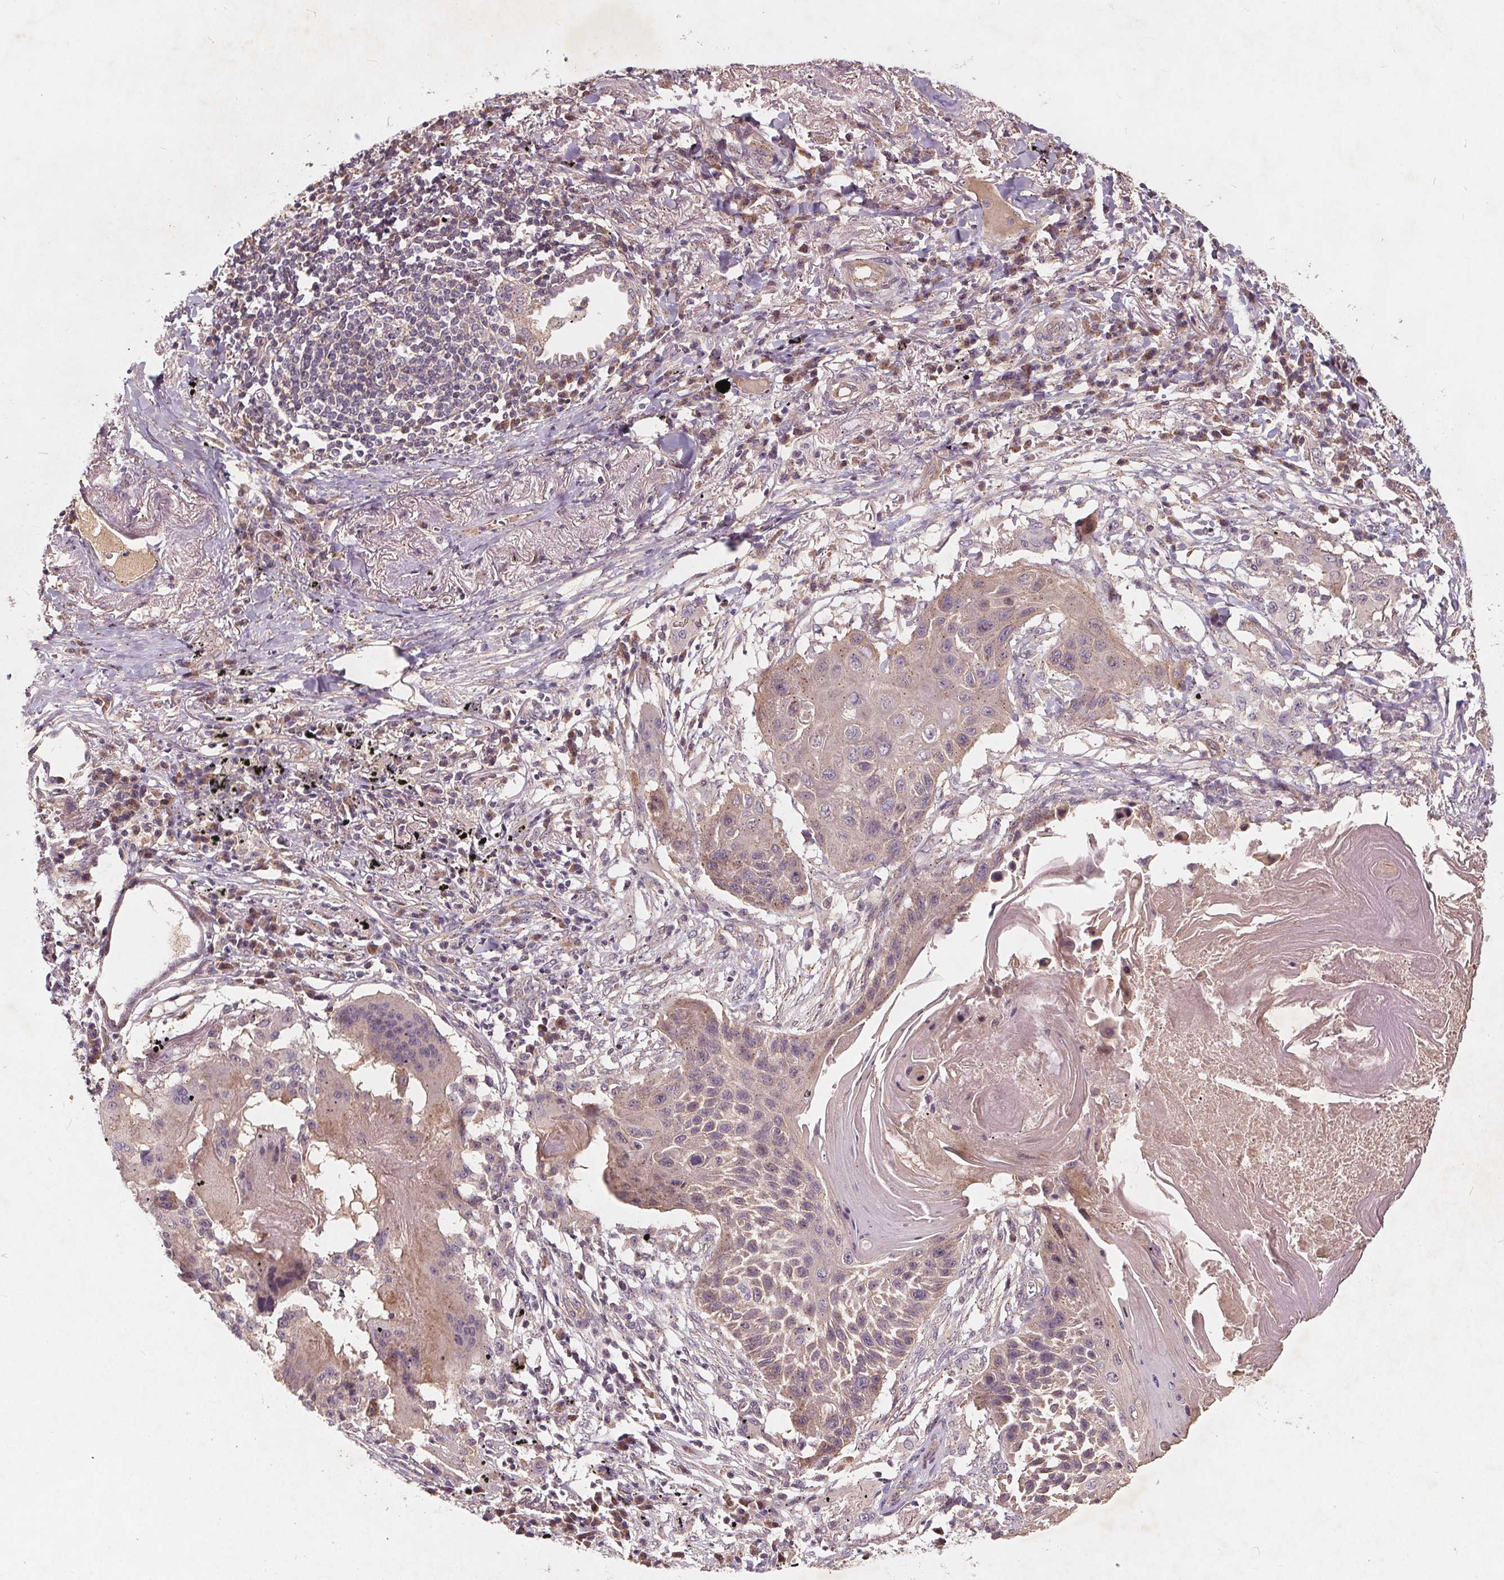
{"staining": {"intensity": "weak", "quantity": "<25%", "location": "cytoplasmic/membranous"}, "tissue": "lung cancer", "cell_type": "Tumor cells", "image_type": "cancer", "snomed": [{"axis": "morphology", "description": "Squamous cell carcinoma, NOS"}, {"axis": "topography", "description": "Lung"}], "caption": "Image shows no significant protein staining in tumor cells of lung cancer. (Stains: DAB (3,3'-diaminobenzidine) immunohistochemistry (IHC) with hematoxylin counter stain, Microscopy: brightfield microscopy at high magnification).", "gene": "CSNK1G2", "patient": {"sex": "male", "age": 78}}